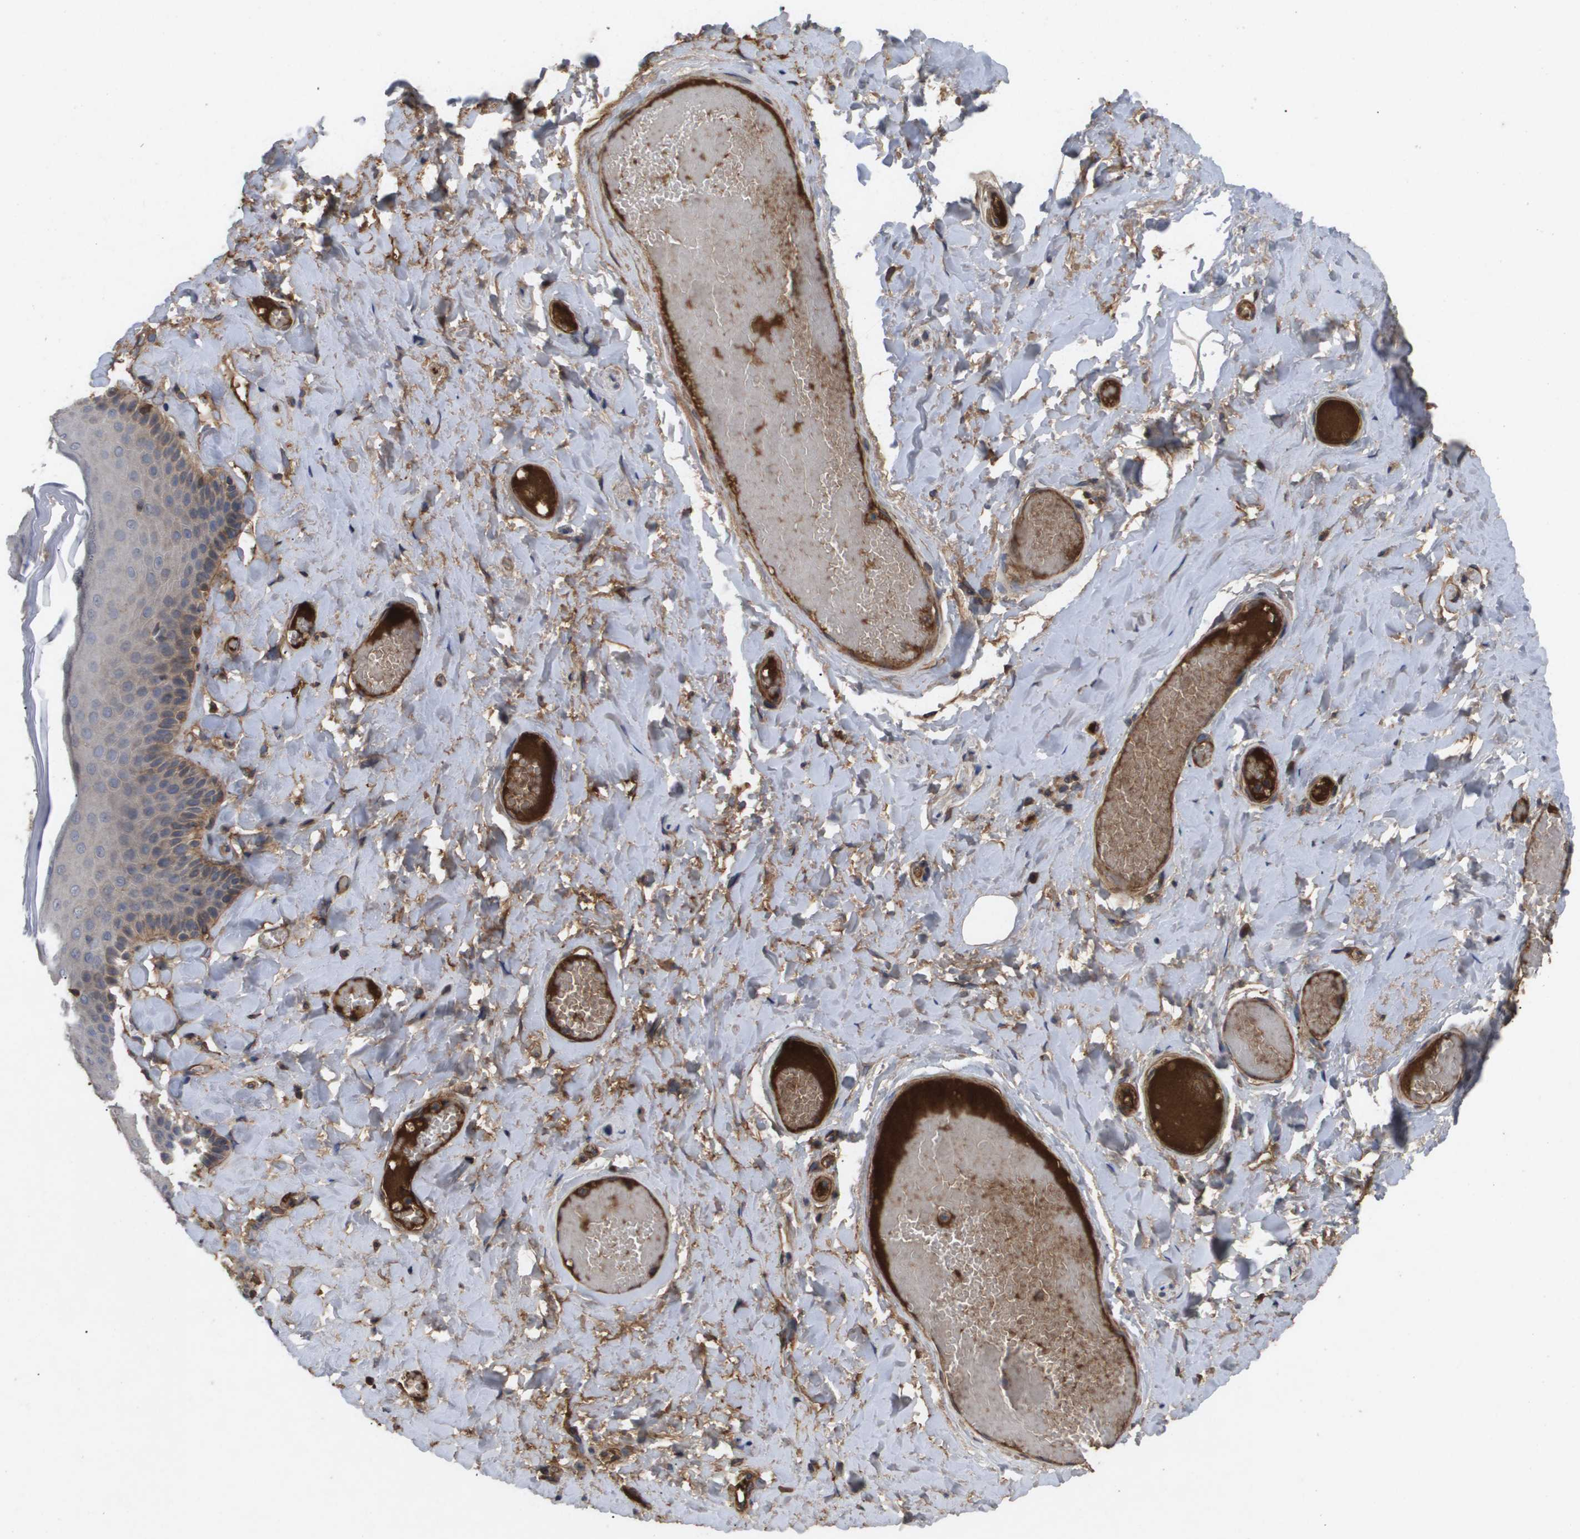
{"staining": {"intensity": "moderate", "quantity": "<25%", "location": "cytoplasmic/membranous"}, "tissue": "skin", "cell_type": "Epidermal cells", "image_type": "normal", "snomed": [{"axis": "morphology", "description": "Normal tissue, NOS"}, {"axis": "topography", "description": "Anal"}], "caption": "Immunohistochemical staining of normal human skin displays low levels of moderate cytoplasmic/membranous expression in approximately <25% of epidermal cells. (Brightfield microscopy of DAB IHC at high magnification).", "gene": "TNS1", "patient": {"sex": "male", "age": 69}}